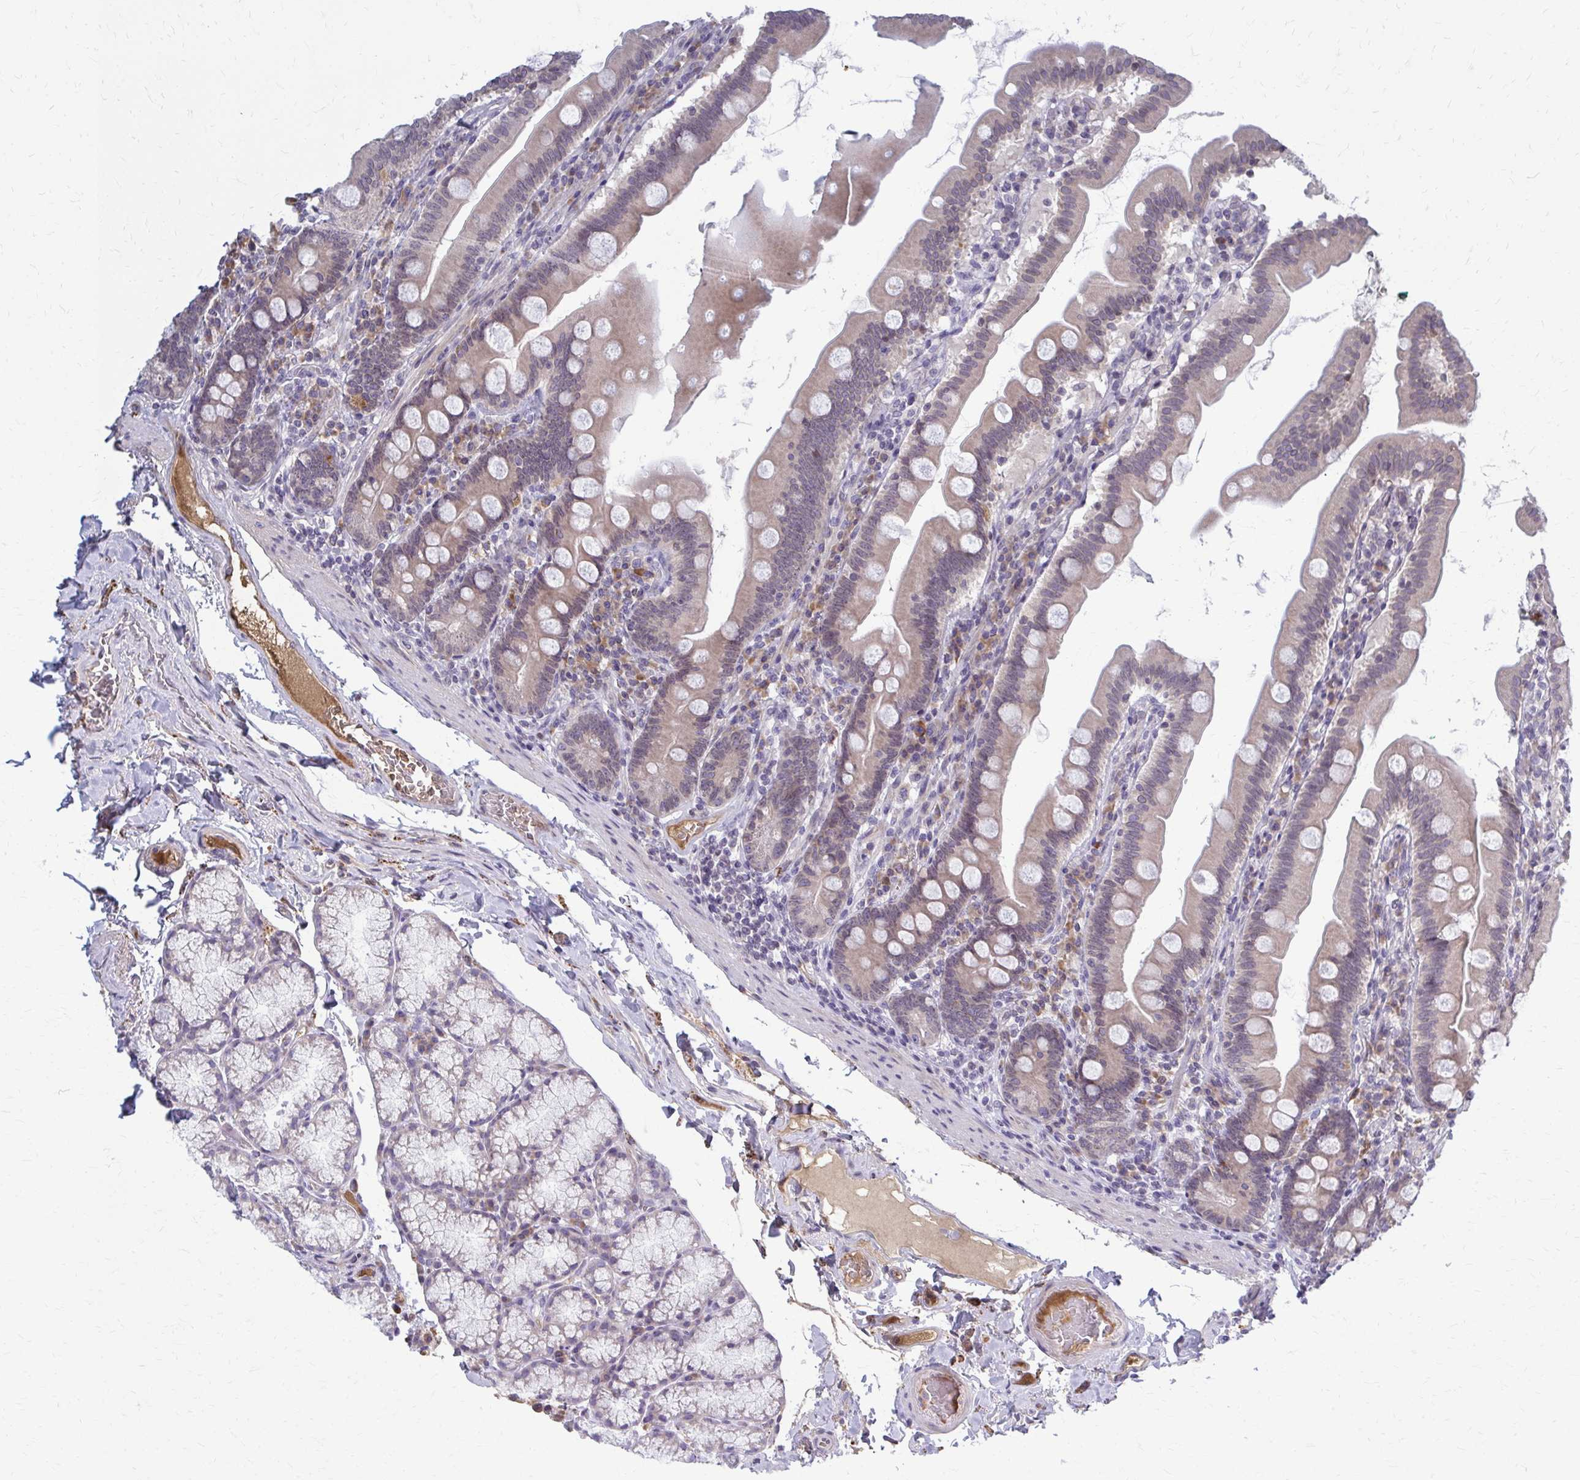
{"staining": {"intensity": "weak", "quantity": ">75%", "location": "cytoplasmic/membranous"}, "tissue": "duodenum", "cell_type": "Glandular cells", "image_type": "normal", "snomed": [{"axis": "morphology", "description": "Normal tissue, NOS"}, {"axis": "topography", "description": "Duodenum"}], "caption": "An image of human duodenum stained for a protein demonstrates weak cytoplasmic/membranous brown staining in glandular cells.", "gene": "MCRIP2", "patient": {"sex": "female", "age": 67}}